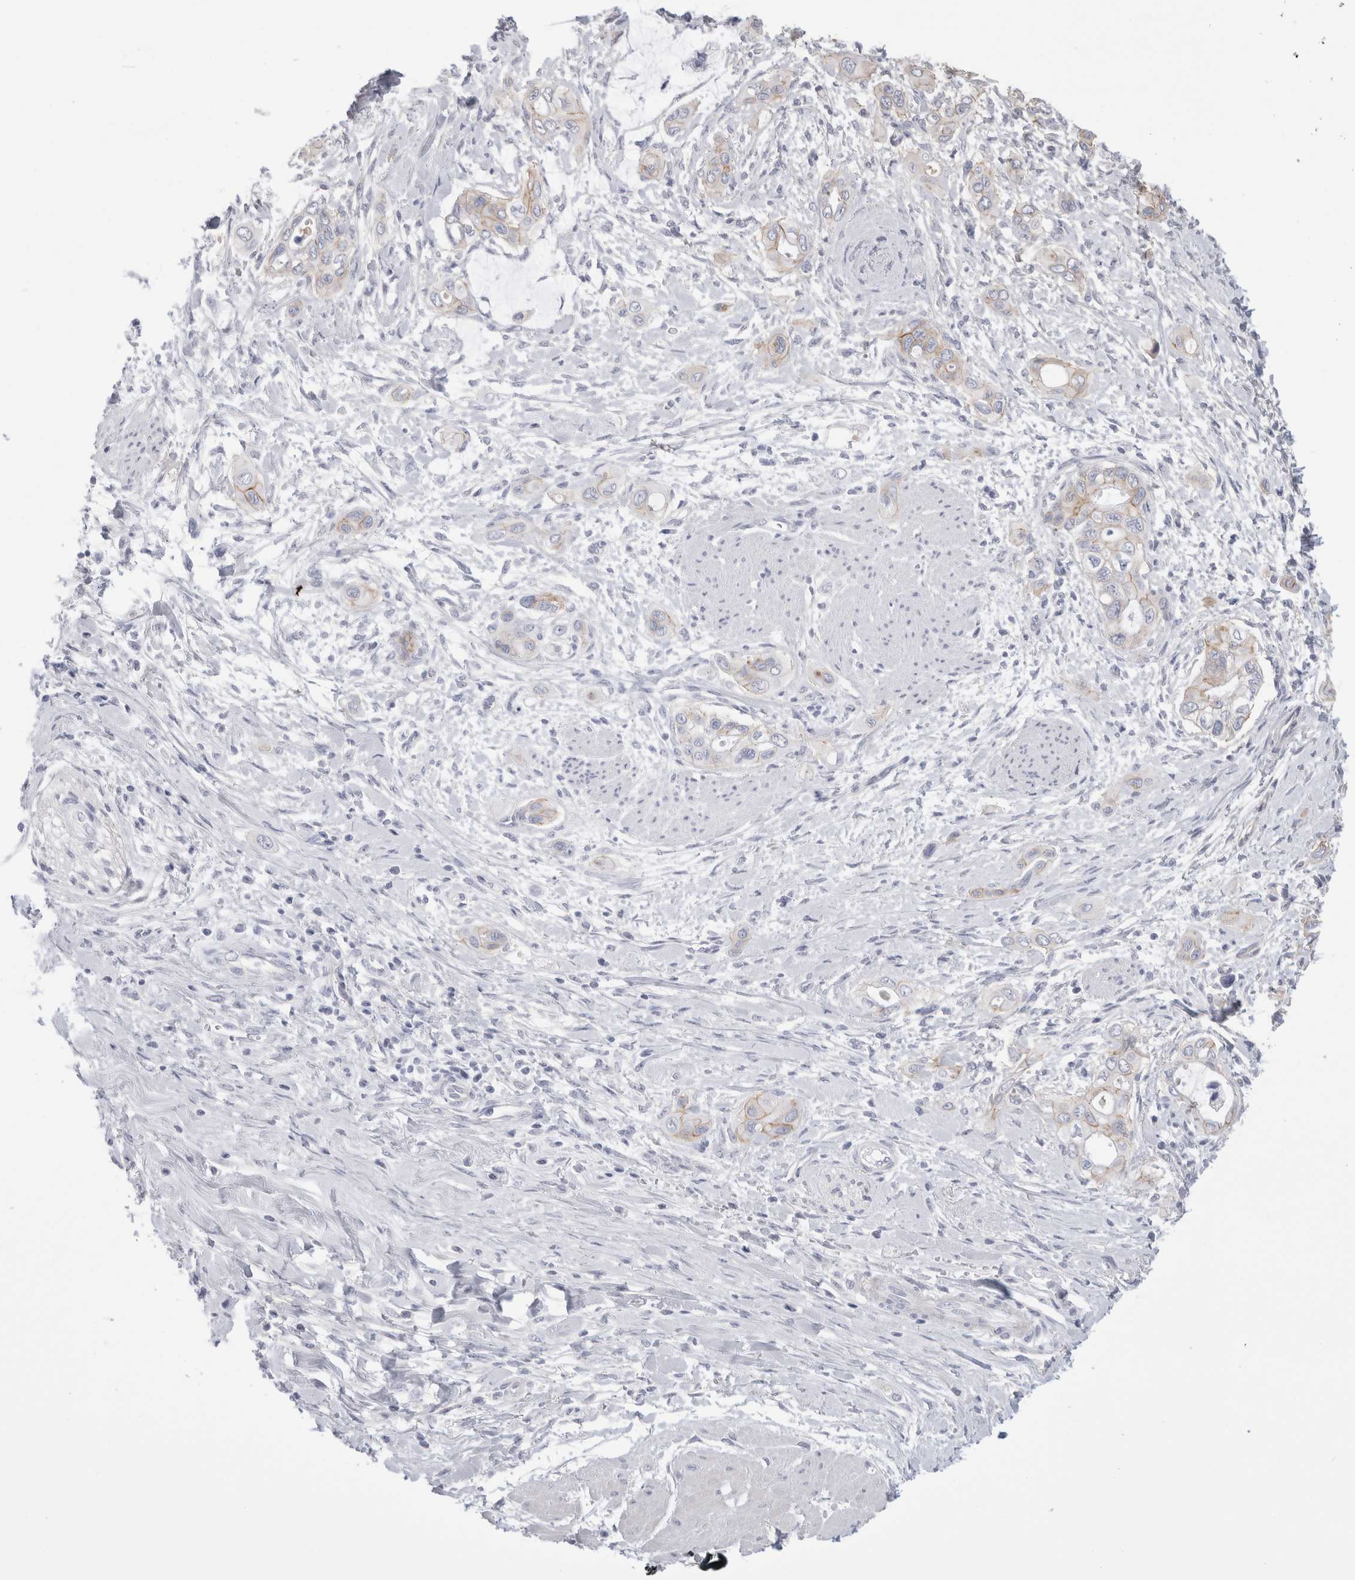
{"staining": {"intensity": "moderate", "quantity": "25%-75%", "location": "cytoplasmic/membranous"}, "tissue": "pancreatic cancer", "cell_type": "Tumor cells", "image_type": "cancer", "snomed": [{"axis": "morphology", "description": "Adenocarcinoma, NOS"}, {"axis": "topography", "description": "Pancreas"}], "caption": "IHC photomicrograph of neoplastic tissue: human adenocarcinoma (pancreatic) stained using IHC displays medium levels of moderate protein expression localized specifically in the cytoplasmic/membranous of tumor cells, appearing as a cytoplasmic/membranous brown color.", "gene": "VANGL1", "patient": {"sex": "male", "age": 59}}